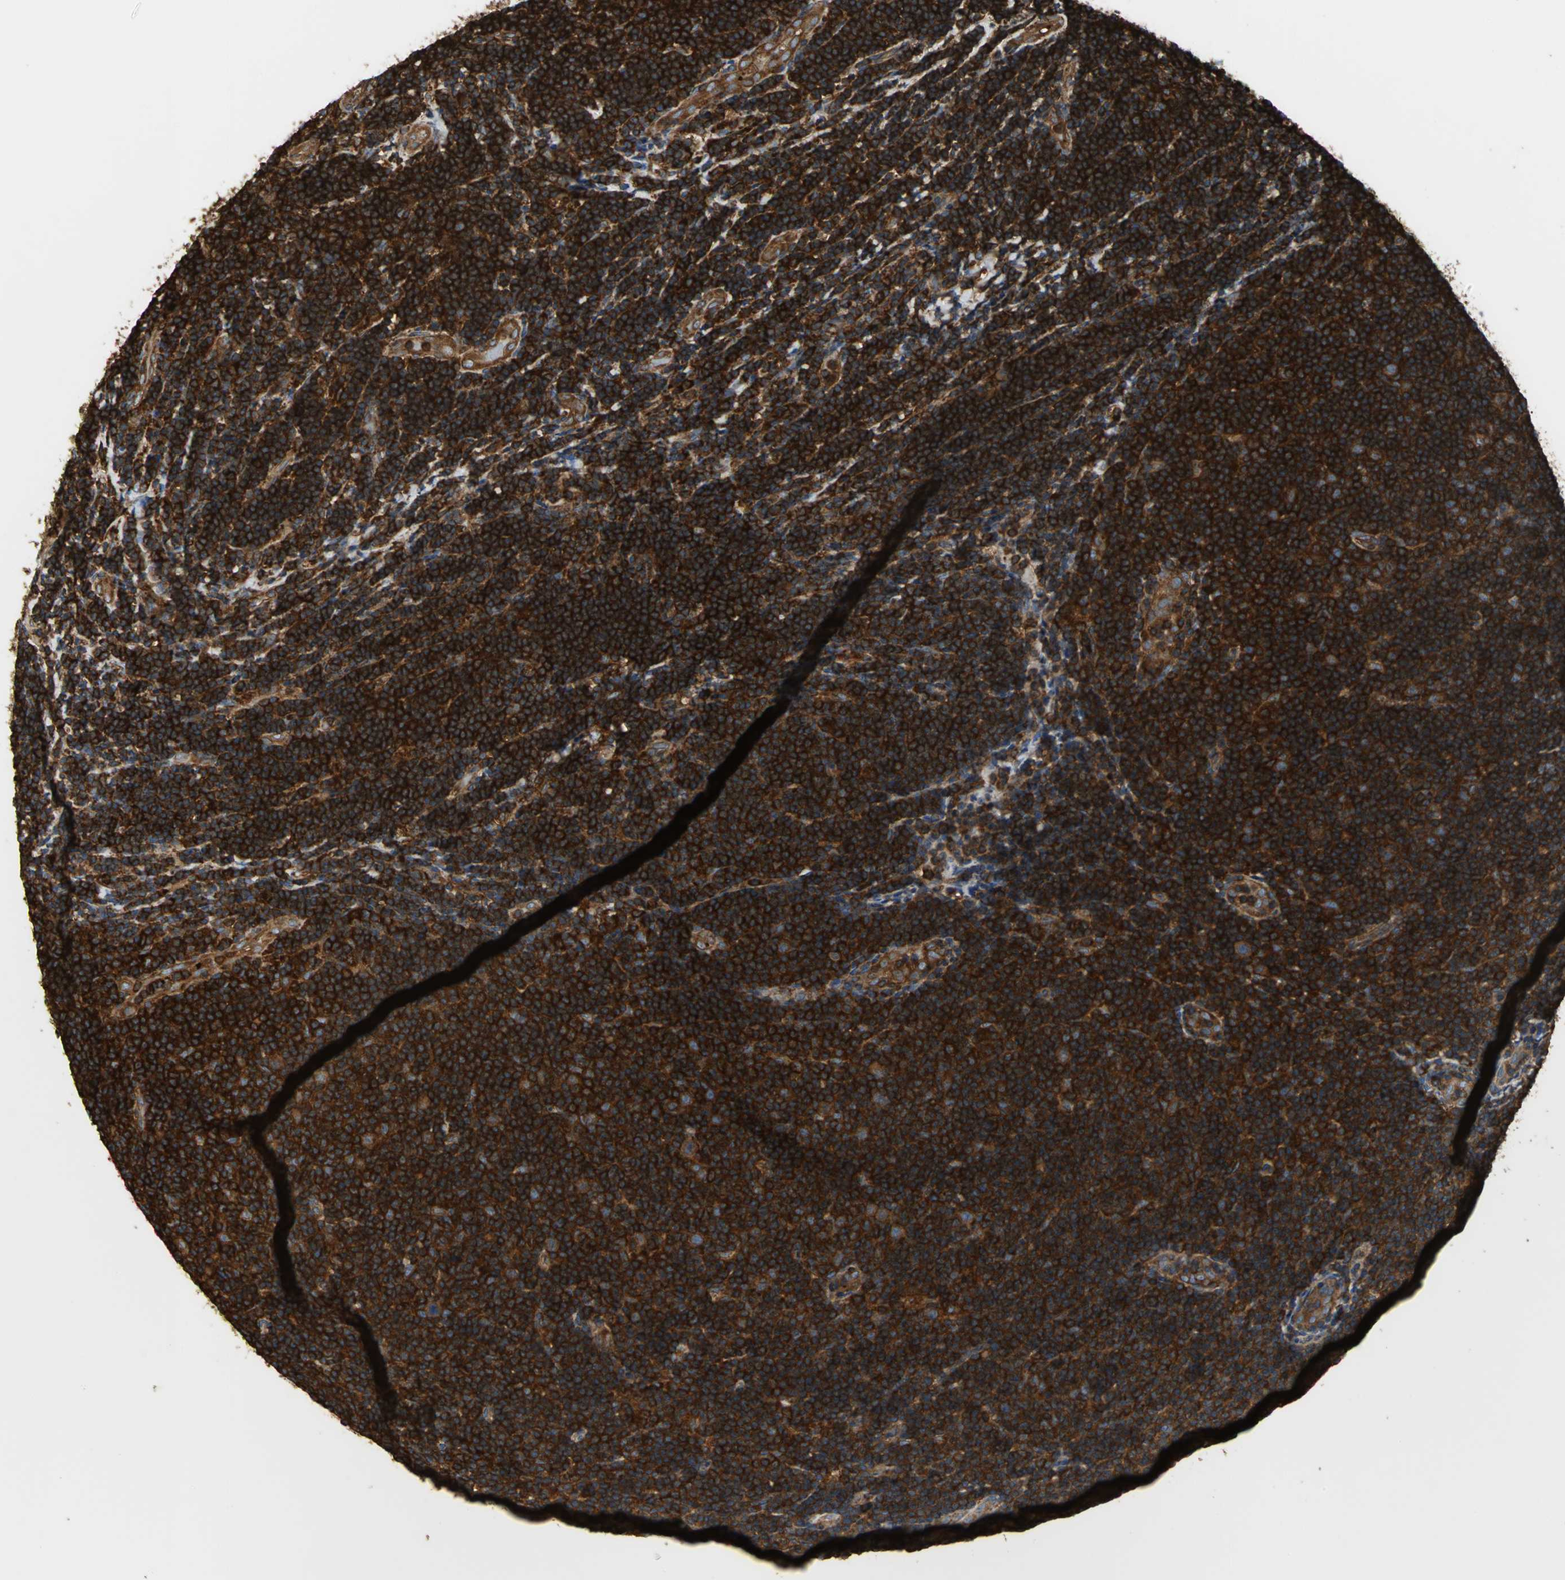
{"staining": {"intensity": "strong", "quantity": ">75%", "location": "cytoplasmic/membranous"}, "tissue": "lymphoma", "cell_type": "Tumor cells", "image_type": "cancer", "snomed": [{"axis": "morphology", "description": "Malignant lymphoma, non-Hodgkin's type, Low grade"}, {"axis": "topography", "description": "Lymph node"}], "caption": "High-magnification brightfield microscopy of lymphoma stained with DAB (3,3'-diaminobenzidine) (brown) and counterstained with hematoxylin (blue). tumor cells exhibit strong cytoplasmic/membranous positivity is seen in approximately>75% of cells. The staining was performed using DAB to visualize the protein expression in brown, while the nuclei were stained in blue with hematoxylin (Magnification: 20x).", "gene": "TLN1", "patient": {"sex": "male", "age": 83}}